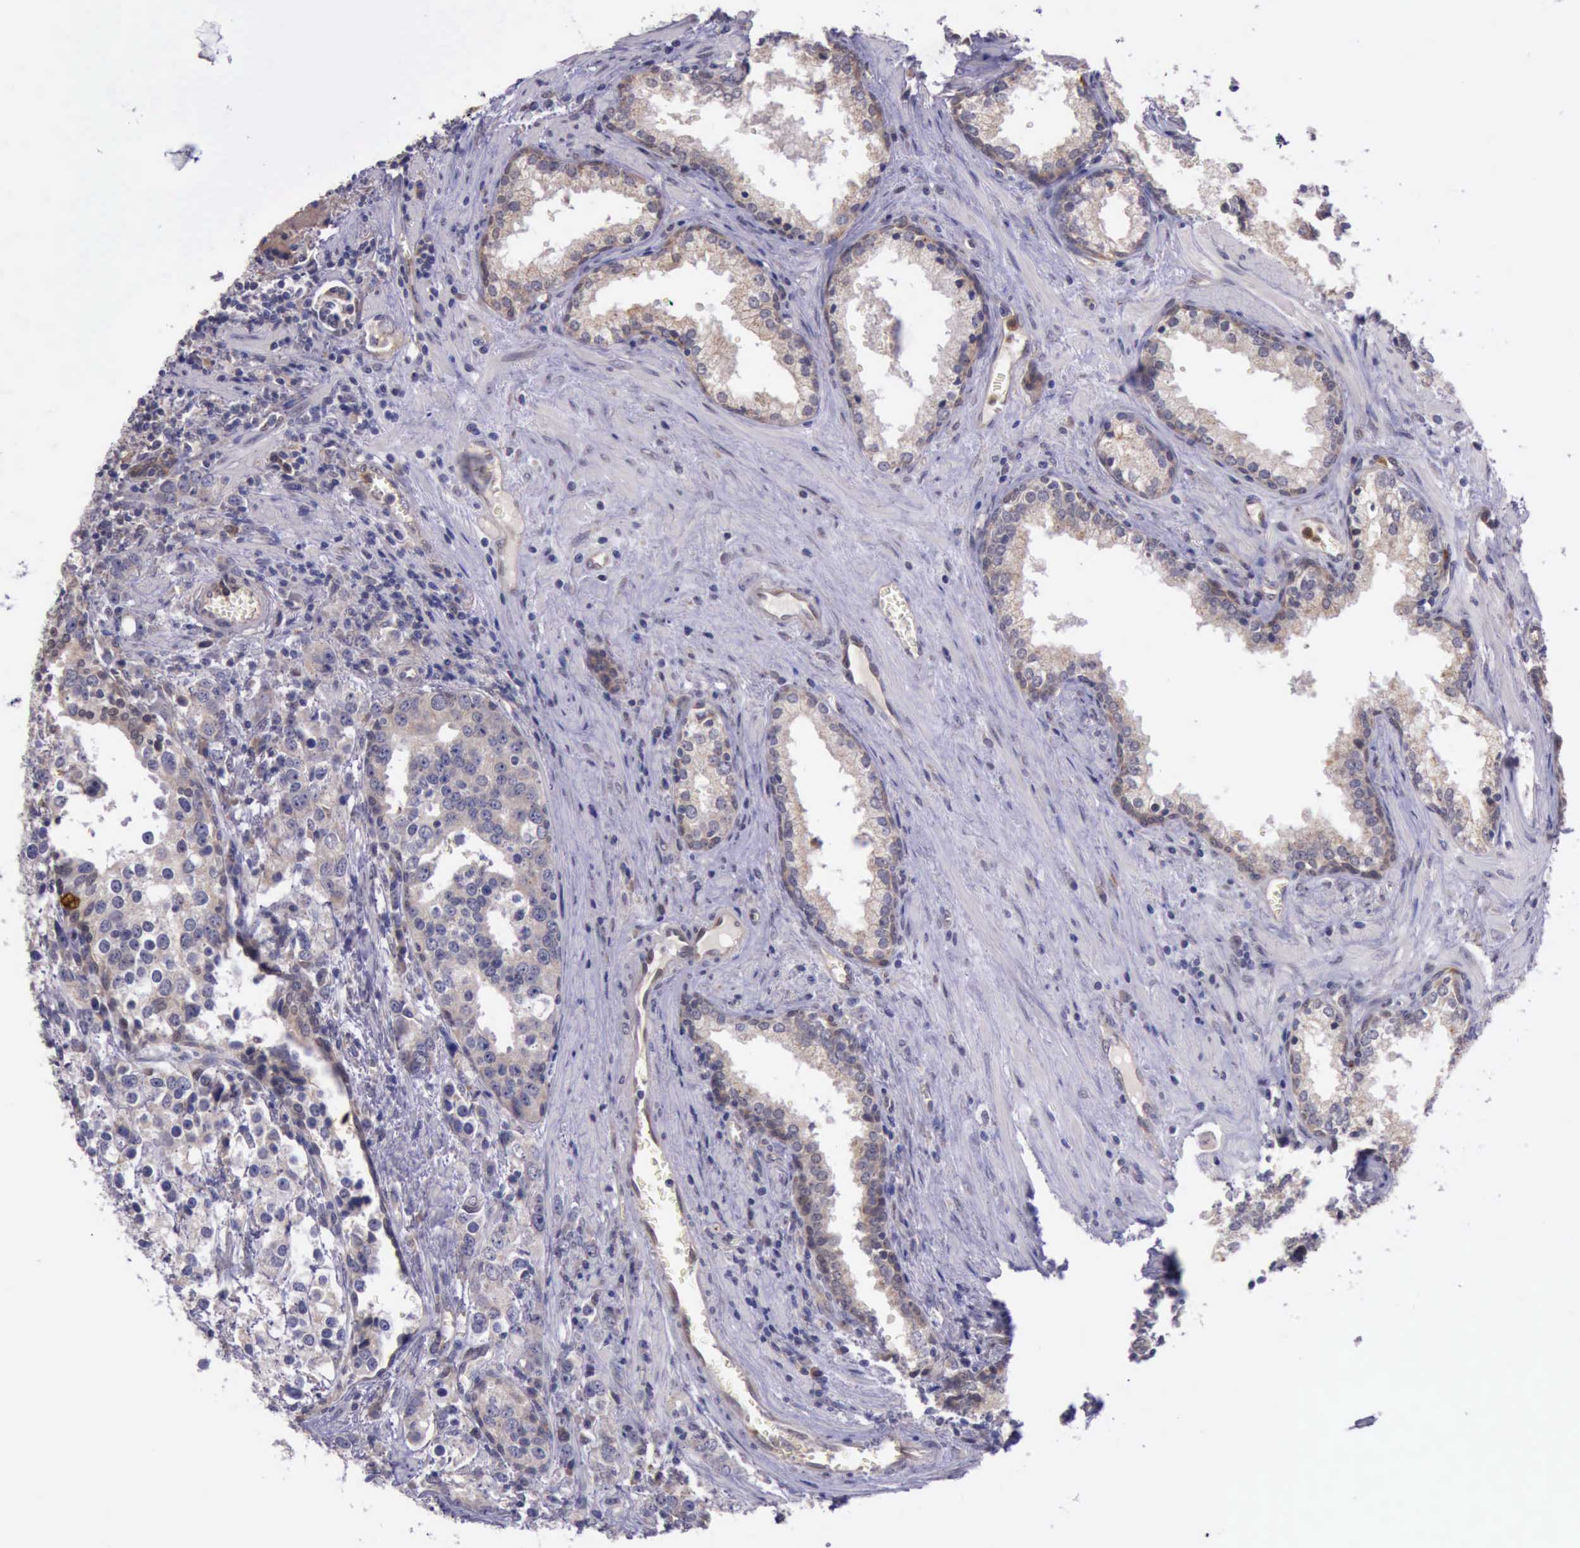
{"staining": {"intensity": "weak", "quantity": ">75%", "location": "cytoplasmic/membranous"}, "tissue": "prostate cancer", "cell_type": "Tumor cells", "image_type": "cancer", "snomed": [{"axis": "morphology", "description": "Adenocarcinoma, High grade"}, {"axis": "topography", "description": "Prostate"}], "caption": "Tumor cells exhibit low levels of weak cytoplasmic/membranous staining in approximately >75% of cells in prostate cancer (adenocarcinoma (high-grade)).", "gene": "PLEK2", "patient": {"sex": "male", "age": 71}}